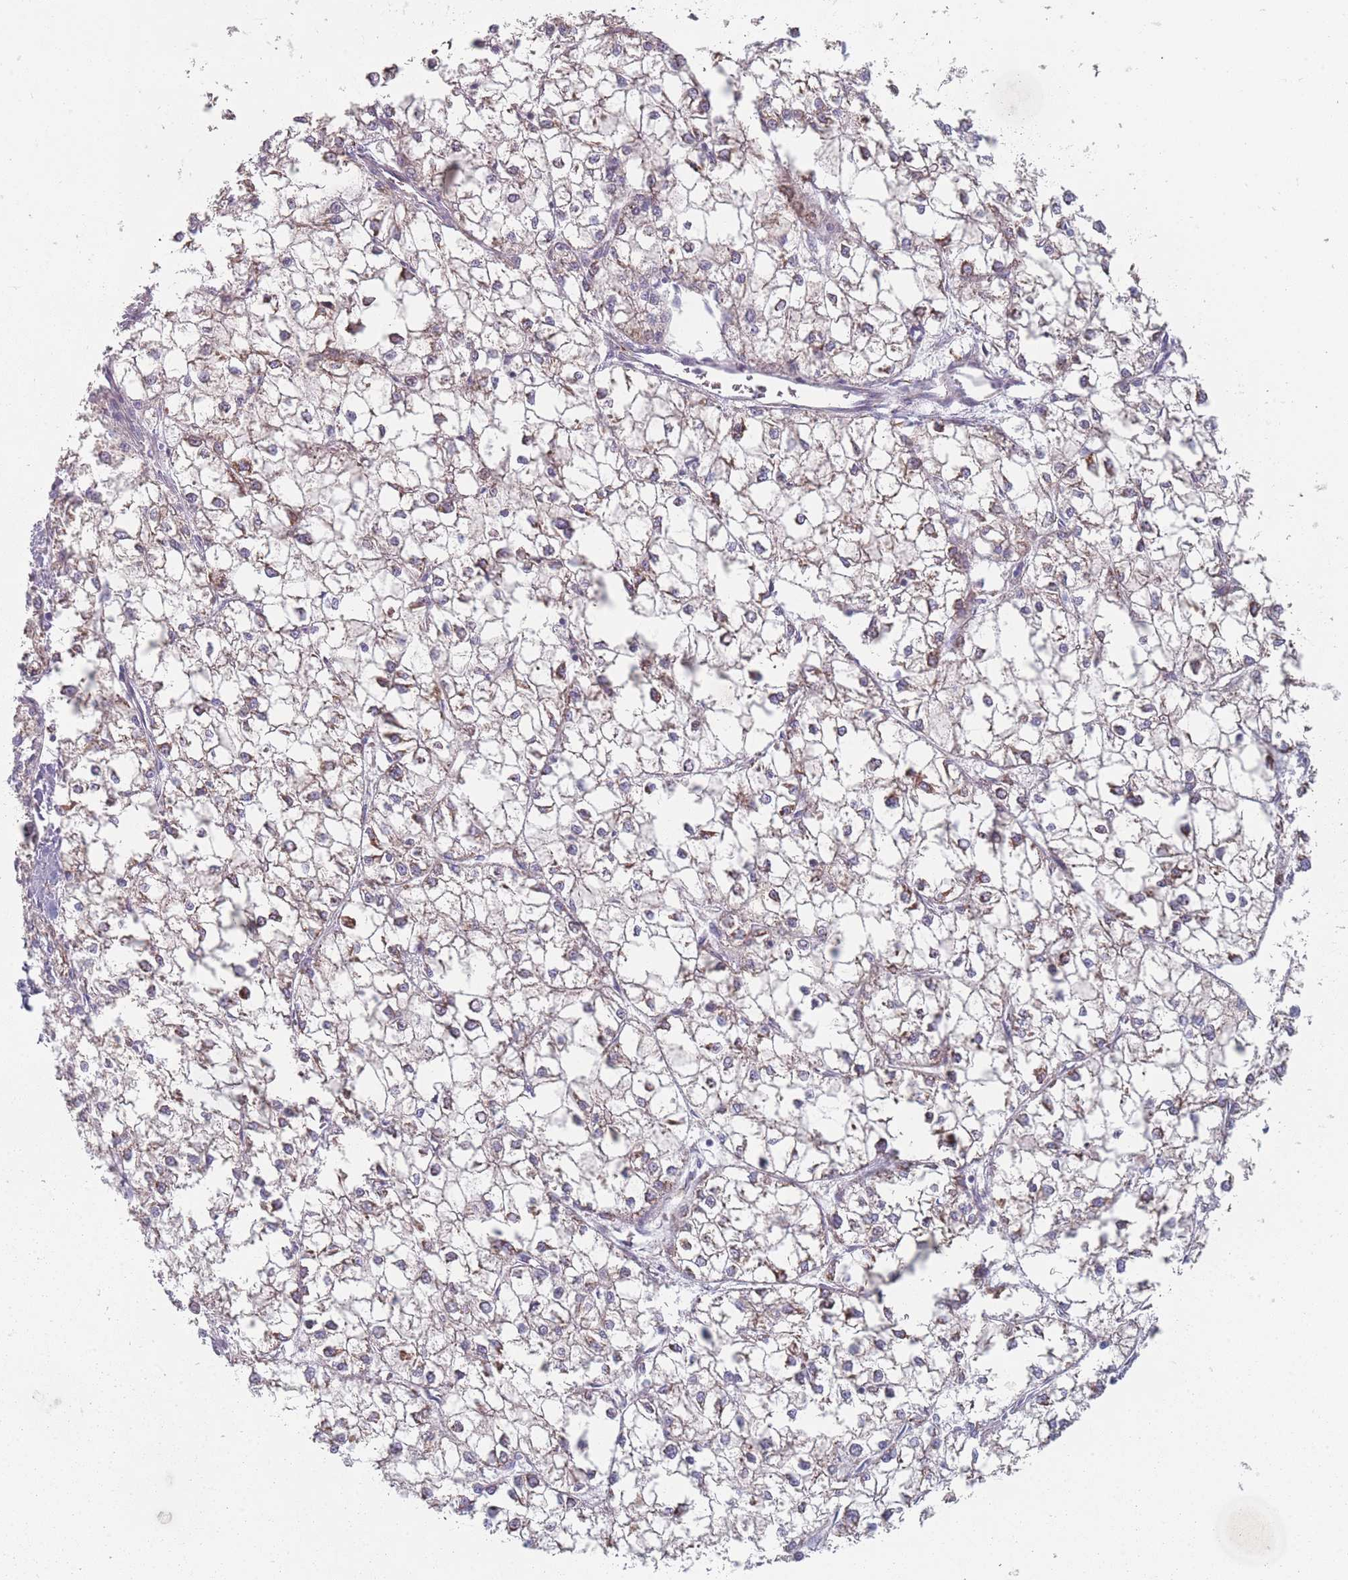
{"staining": {"intensity": "weak", "quantity": ">75%", "location": "cytoplasmic/membranous"}, "tissue": "liver cancer", "cell_type": "Tumor cells", "image_type": "cancer", "snomed": [{"axis": "morphology", "description": "Carcinoma, Hepatocellular, NOS"}, {"axis": "topography", "description": "Liver"}], "caption": "Liver cancer stained for a protein (brown) exhibits weak cytoplasmic/membranous positive staining in approximately >75% of tumor cells.", "gene": "CACNG5", "patient": {"sex": "female", "age": 43}}